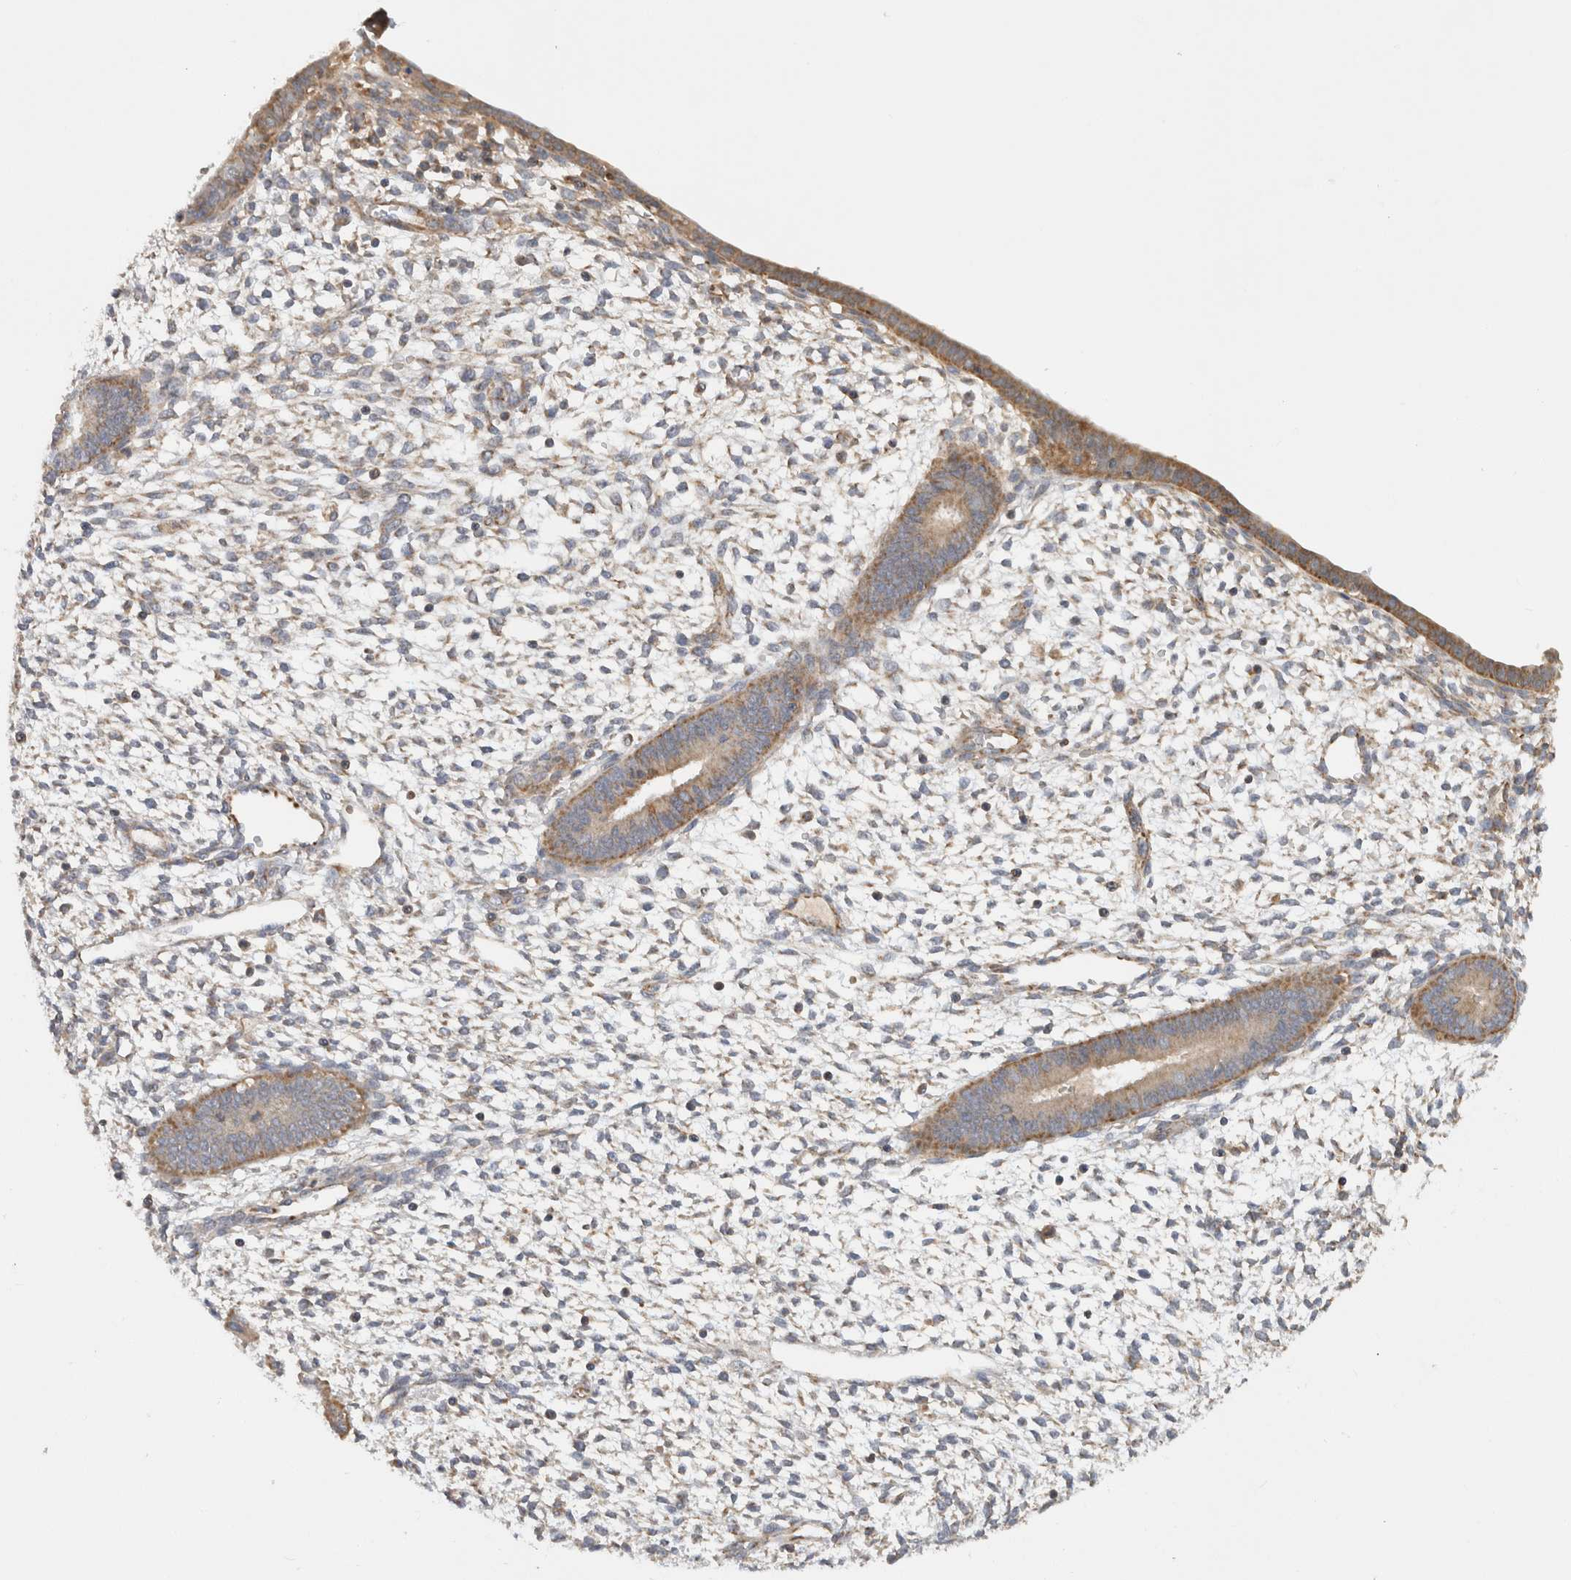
{"staining": {"intensity": "weak", "quantity": "<25%", "location": "cytoplasmic/membranous"}, "tissue": "endometrium", "cell_type": "Cells in endometrial stroma", "image_type": "normal", "snomed": [{"axis": "morphology", "description": "Normal tissue, NOS"}, {"axis": "topography", "description": "Endometrium"}], "caption": "DAB (3,3'-diaminobenzidine) immunohistochemical staining of unremarkable endometrium shows no significant positivity in cells in endometrial stroma.", "gene": "AMPD1", "patient": {"sex": "female", "age": 46}}